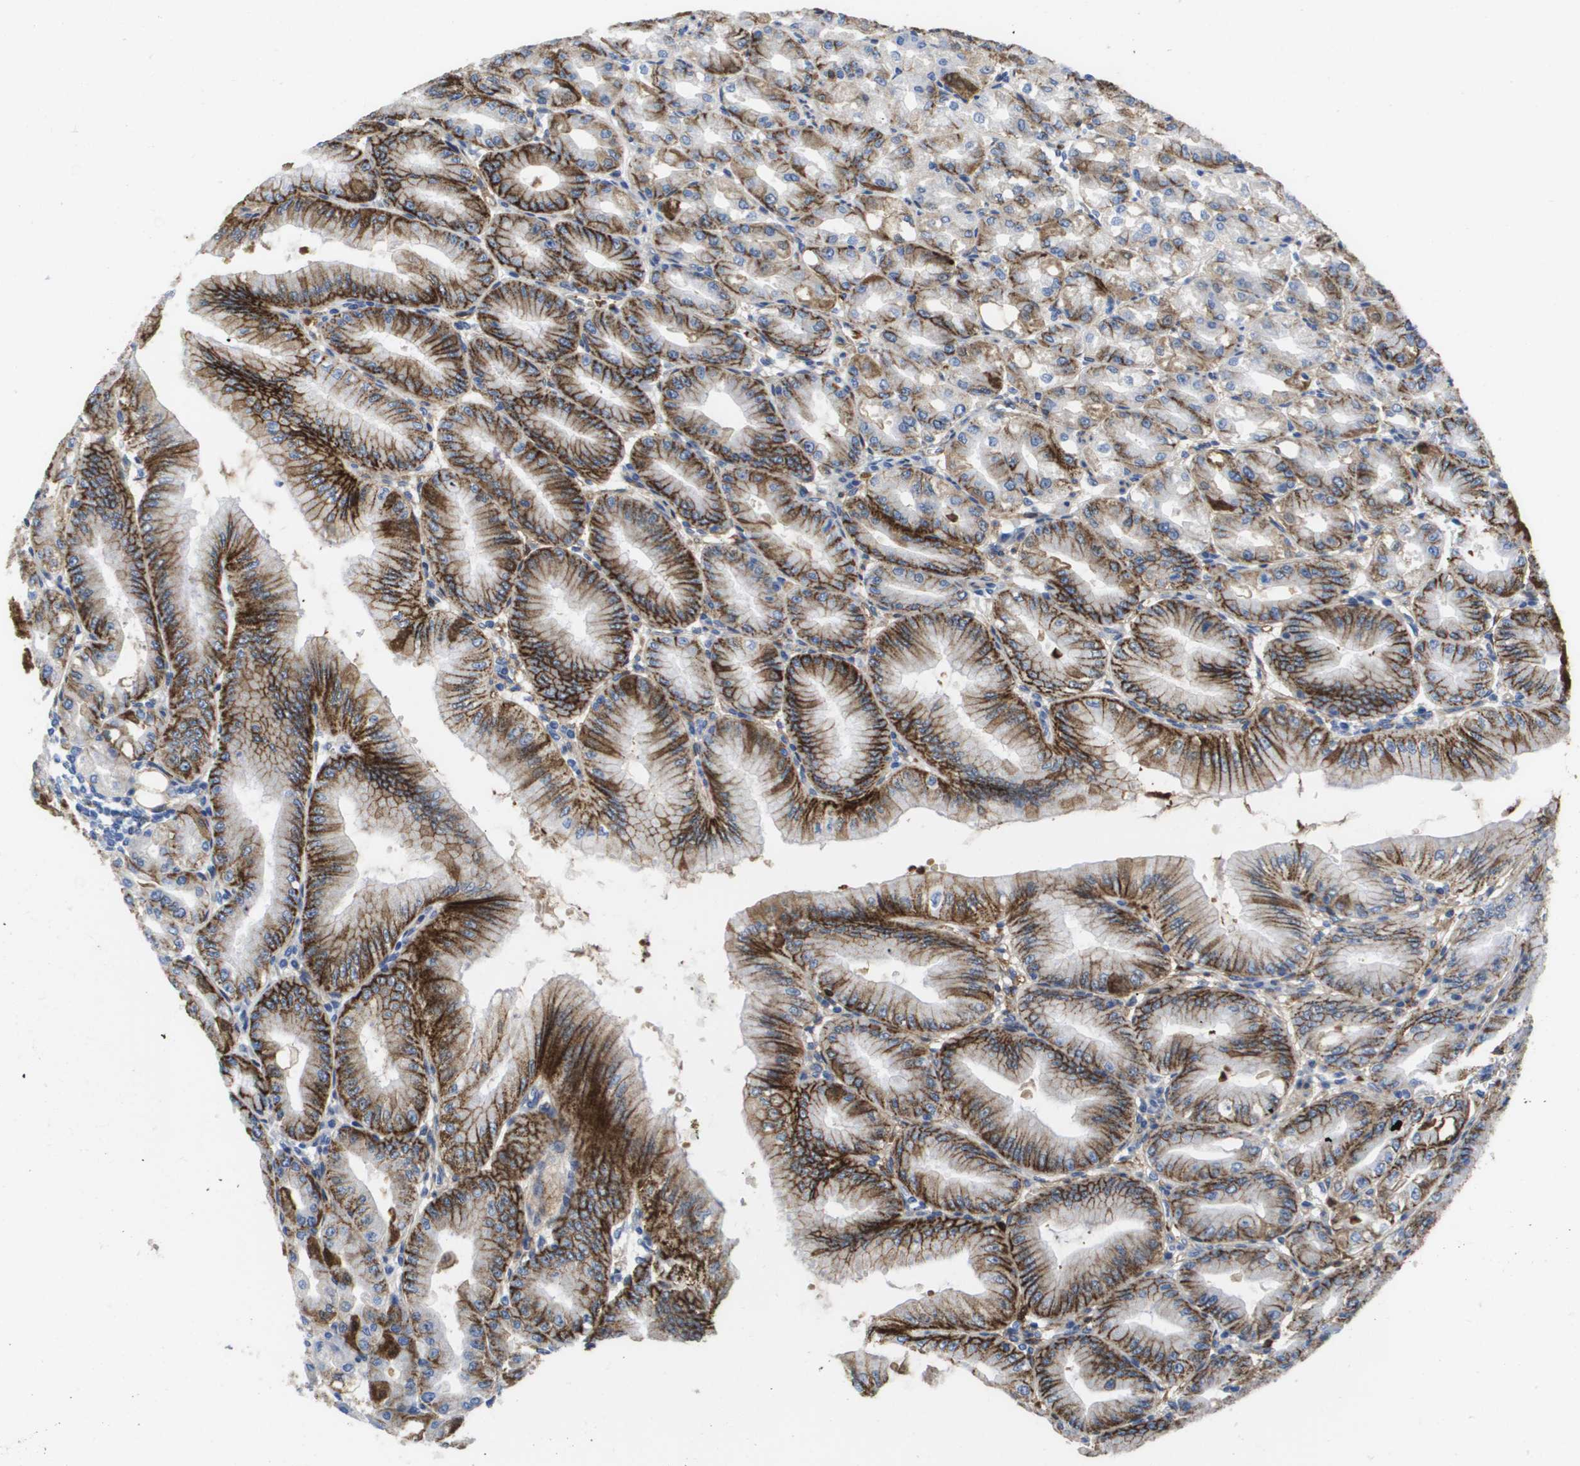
{"staining": {"intensity": "strong", "quantity": ">75%", "location": "cytoplasmic/membranous"}, "tissue": "stomach", "cell_type": "Glandular cells", "image_type": "normal", "snomed": [{"axis": "morphology", "description": "Normal tissue, NOS"}, {"axis": "topography", "description": "Stomach, lower"}], "caption": "Immunohistochemistry (DAB (3,3'-diaminobenzidine)) staining of normal human stomach demonstrates strong cytoplasmic/membranous protein staining in approximately >75% of glandular cells.", "gene": "SERPINC1", "patient": {"sex": "male", "age": 71}}